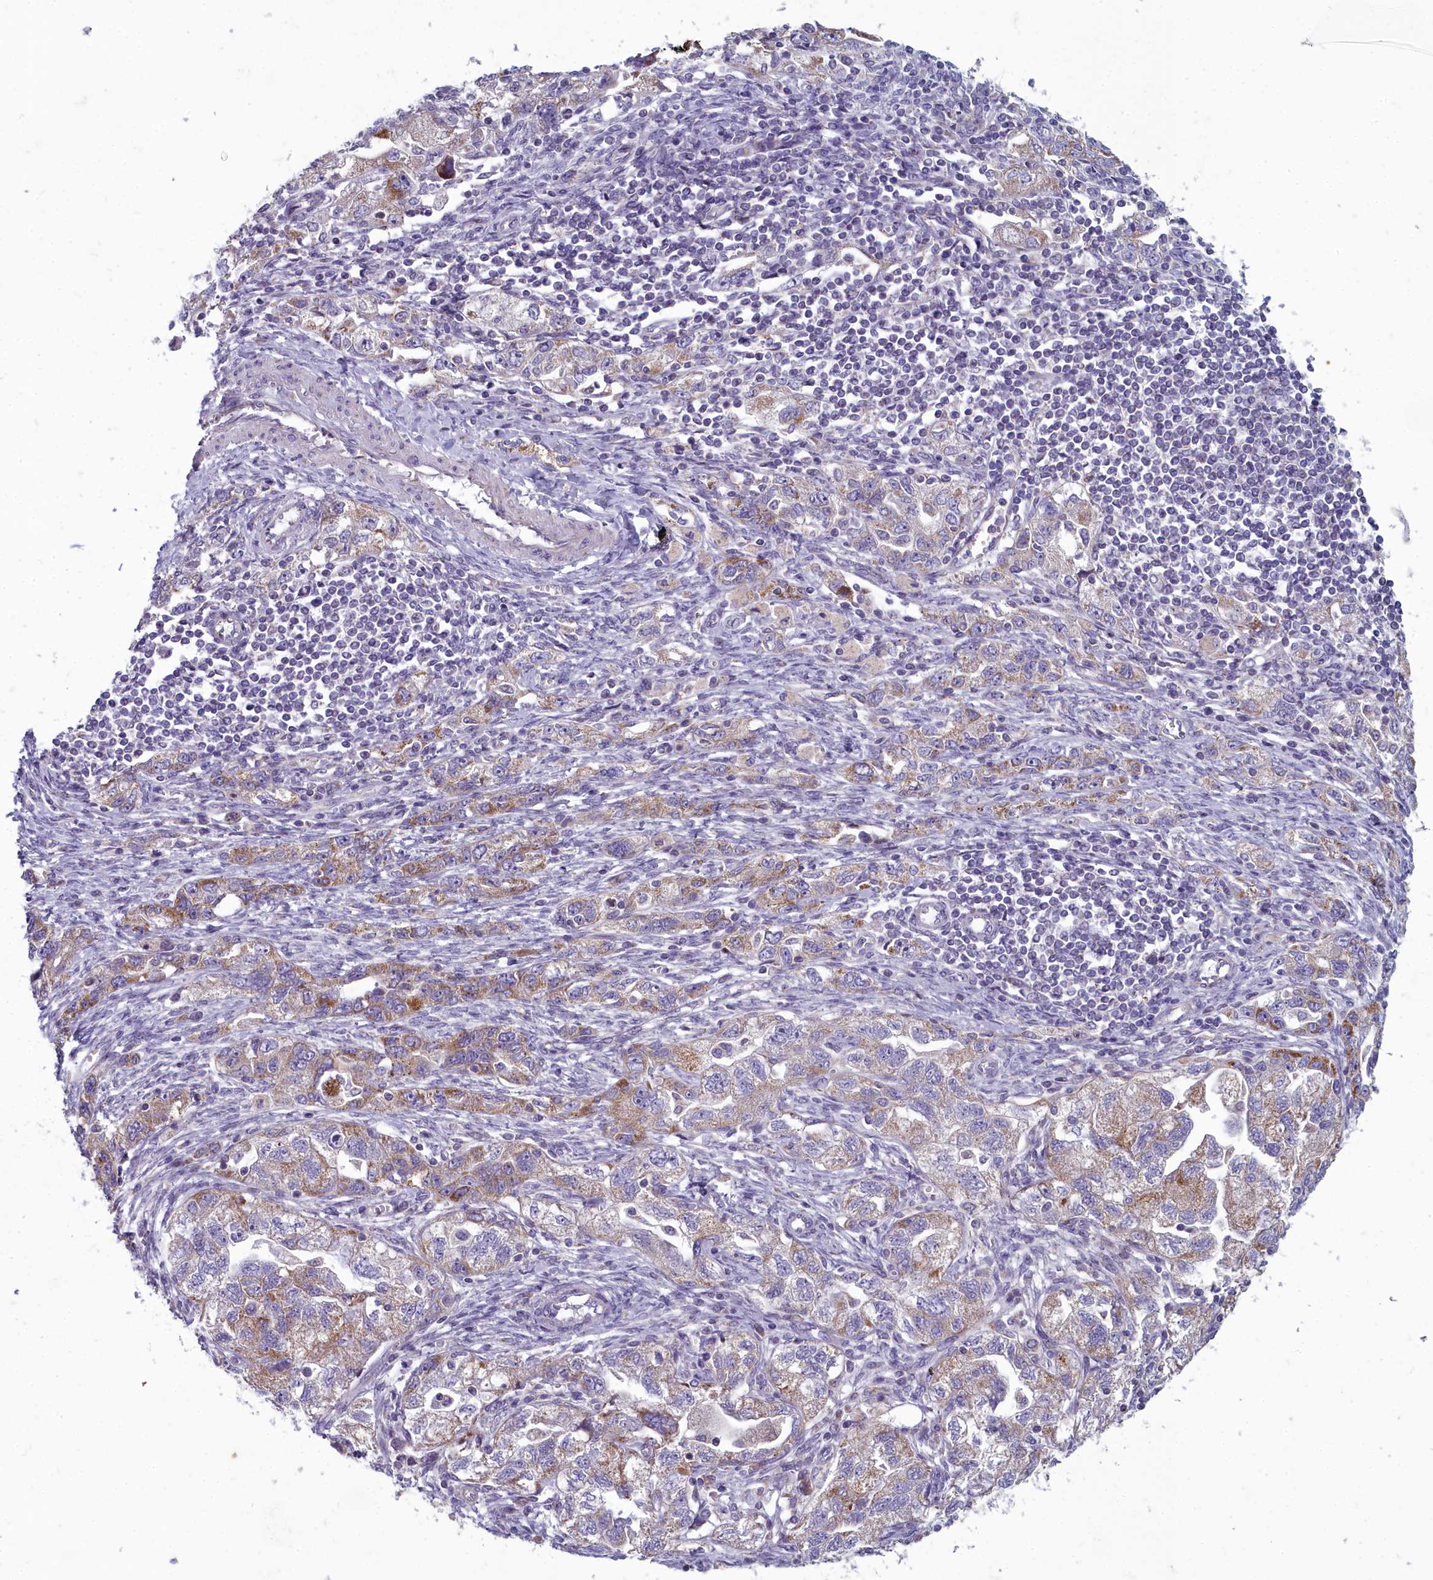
{"staining": {"intensity": "moderate", "quantity": "25%-75%", "location": "cytoplasmic/membranous"}, "tissue": "ovarian cancer", "cell_type": "Tumor cells", "image_type": "cancer", "snomed": [{"axis": "morphology", "description": "Carcinoma, NOS"}, {"axis": "morphology", "description": "Cystadenocarcinoma, serous, NOS"}, {"axis": "topography", "description": "Ovary"}], "caption": "A photomicrograph of human ovarian cancer stained for a protein shows moderate cytoplasmic/membranous brown staining in tumor cells.", "gene": "INSYN2A", "patient": {"sex": "female", "age": 69}}